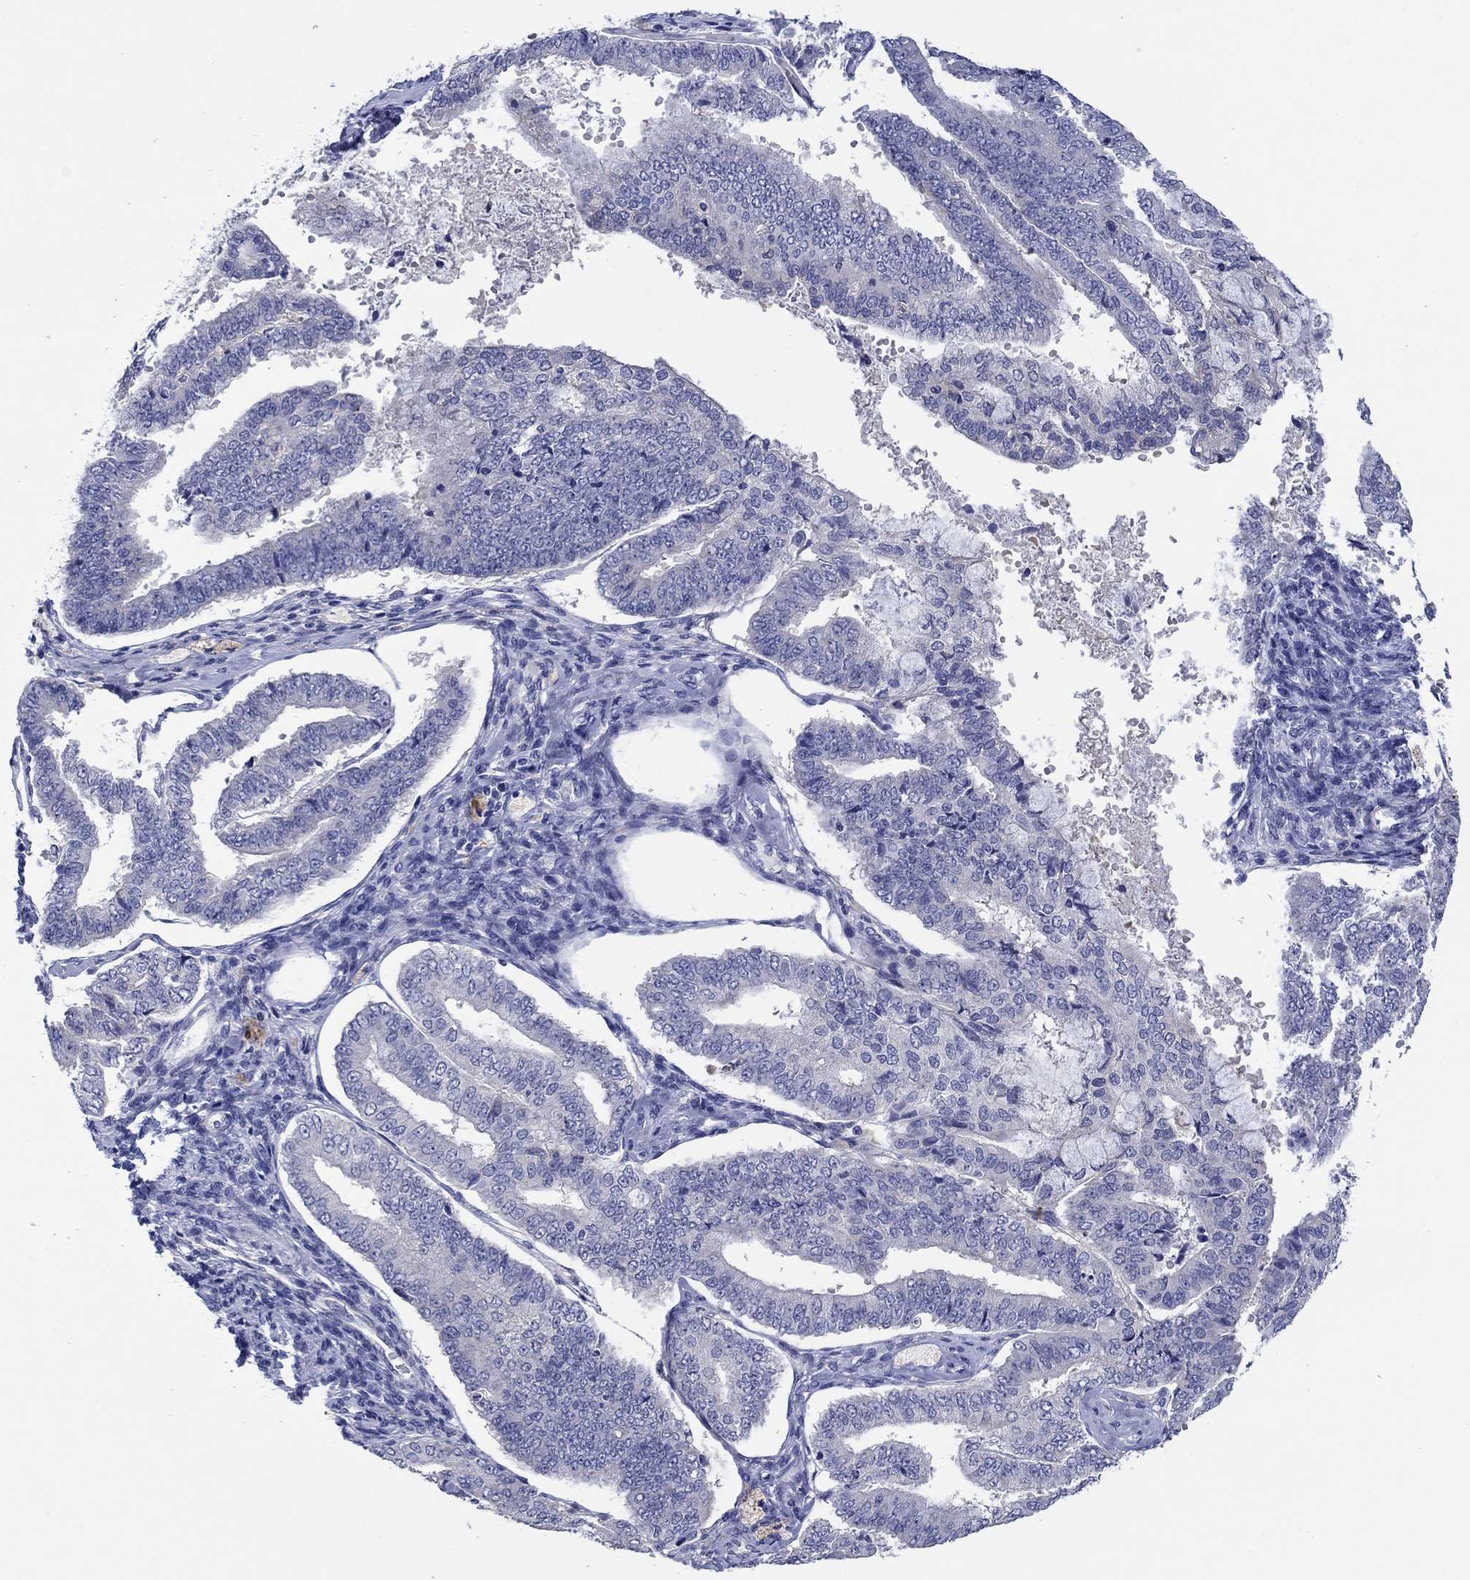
{"staining": {"intensity": "negative", "quantity": "none", "location": "none"}, "tissue": "endometrial cancer", "cell_type": "Tumor cells", "image_type": "cancer", "snomed": [{"axis": "morphology", "description": "Adenocarcinoma, NOS"}, {"axis": "topography", "description": "Endometrium"}], "caption": "Tumor cells show no significant protein expression in adenocarcinoma (endometrial).", "gene": "HDC", "patient": {"sex": "female", "age": 63}}